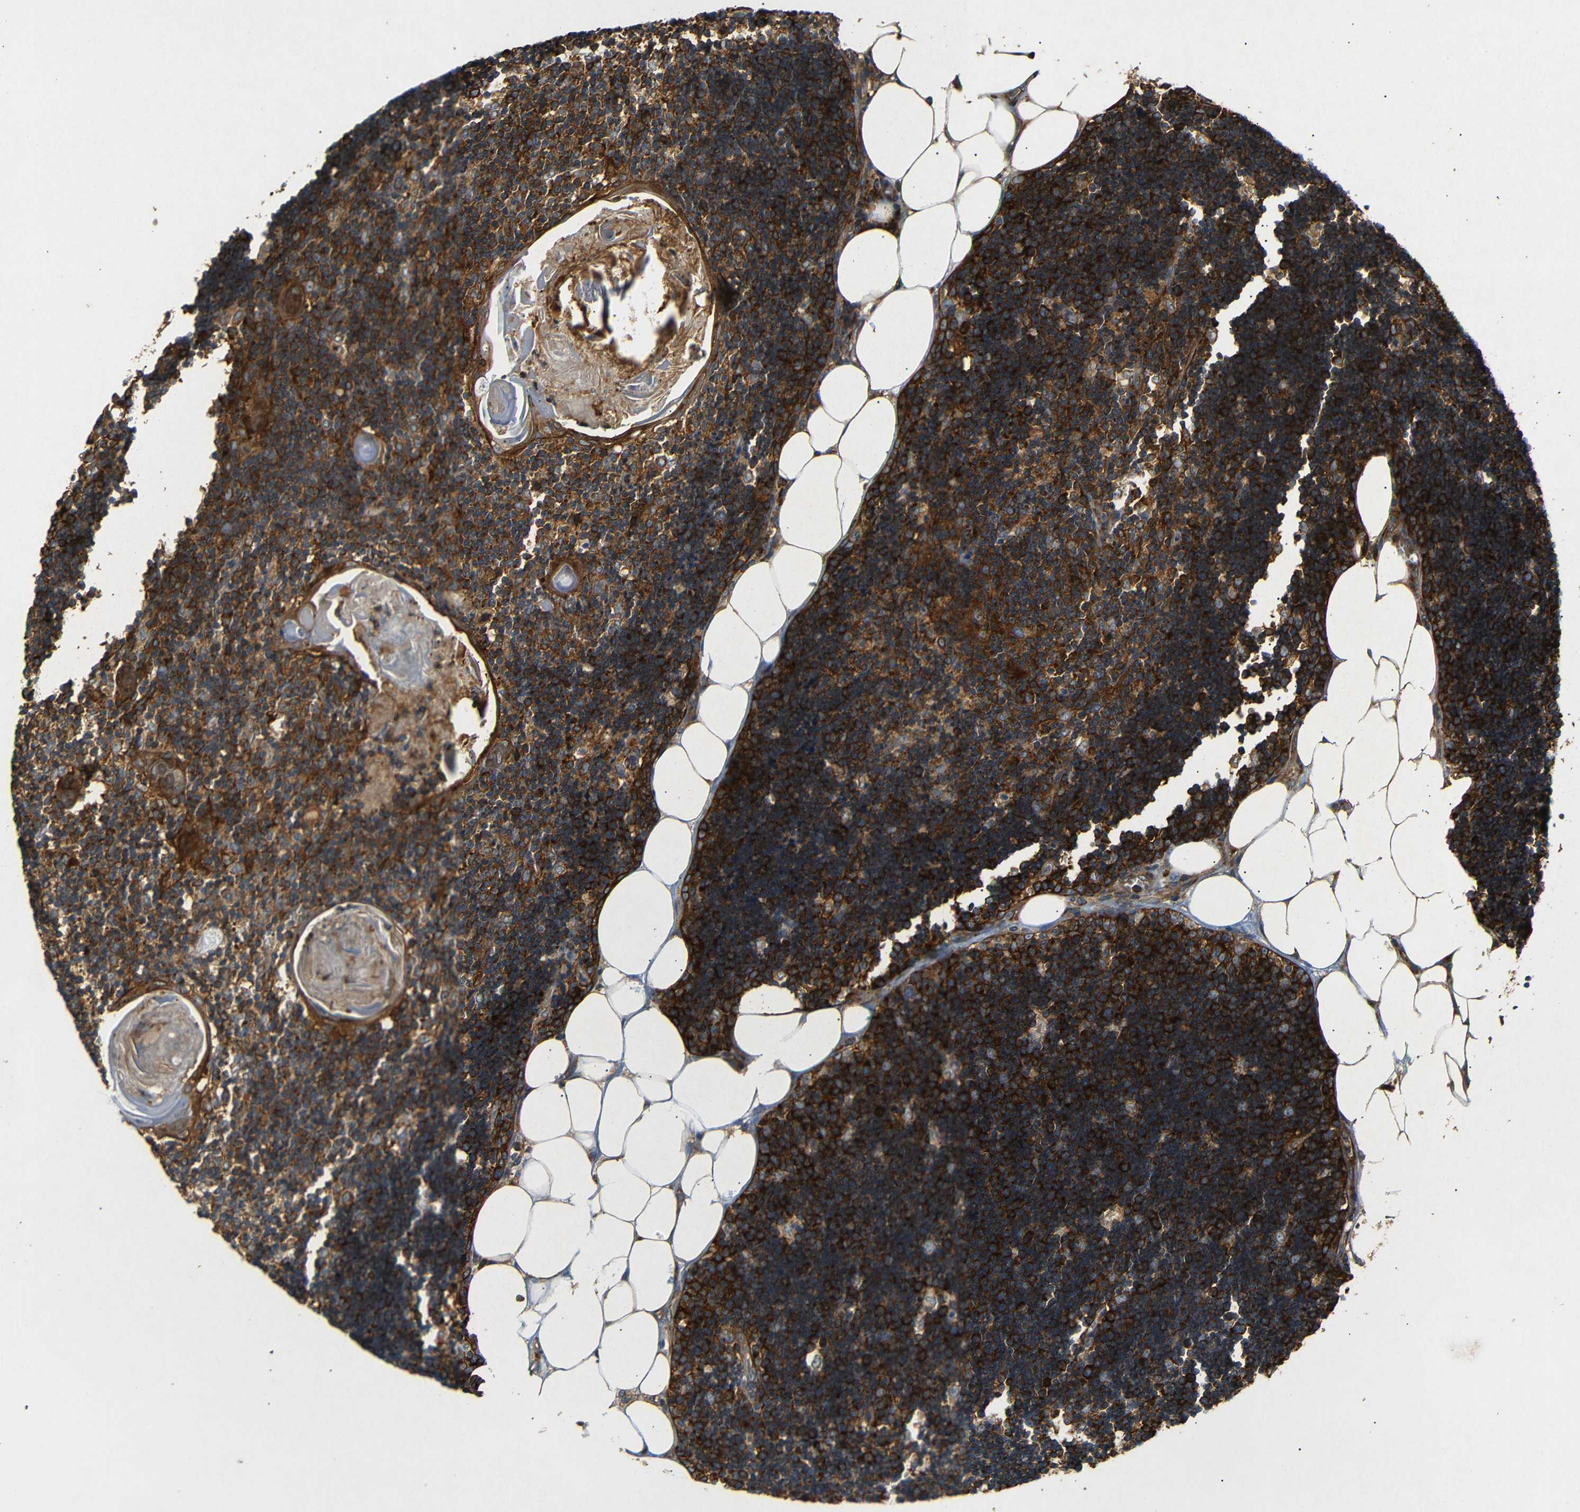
{"staining": {"intensity": "strong", "quantity": ">75%", "location": "cytoplasmic/membranous"}, "tissue": "lymph node", "cell_type": "Germinal center cells", "image_type": "normal", "snomed": [{"axis": "morphology", "description": "Normal tissue, NOS"}, {"axis": "topography", "description": "Lymph node"}], "caption": "Germinal center cells display high levels of strong cytoplasmic/membranous expression in about >75% of cells in normal lymph node.", "gene": "BTF3", "patient": {"sex": "male", "age": 33}}